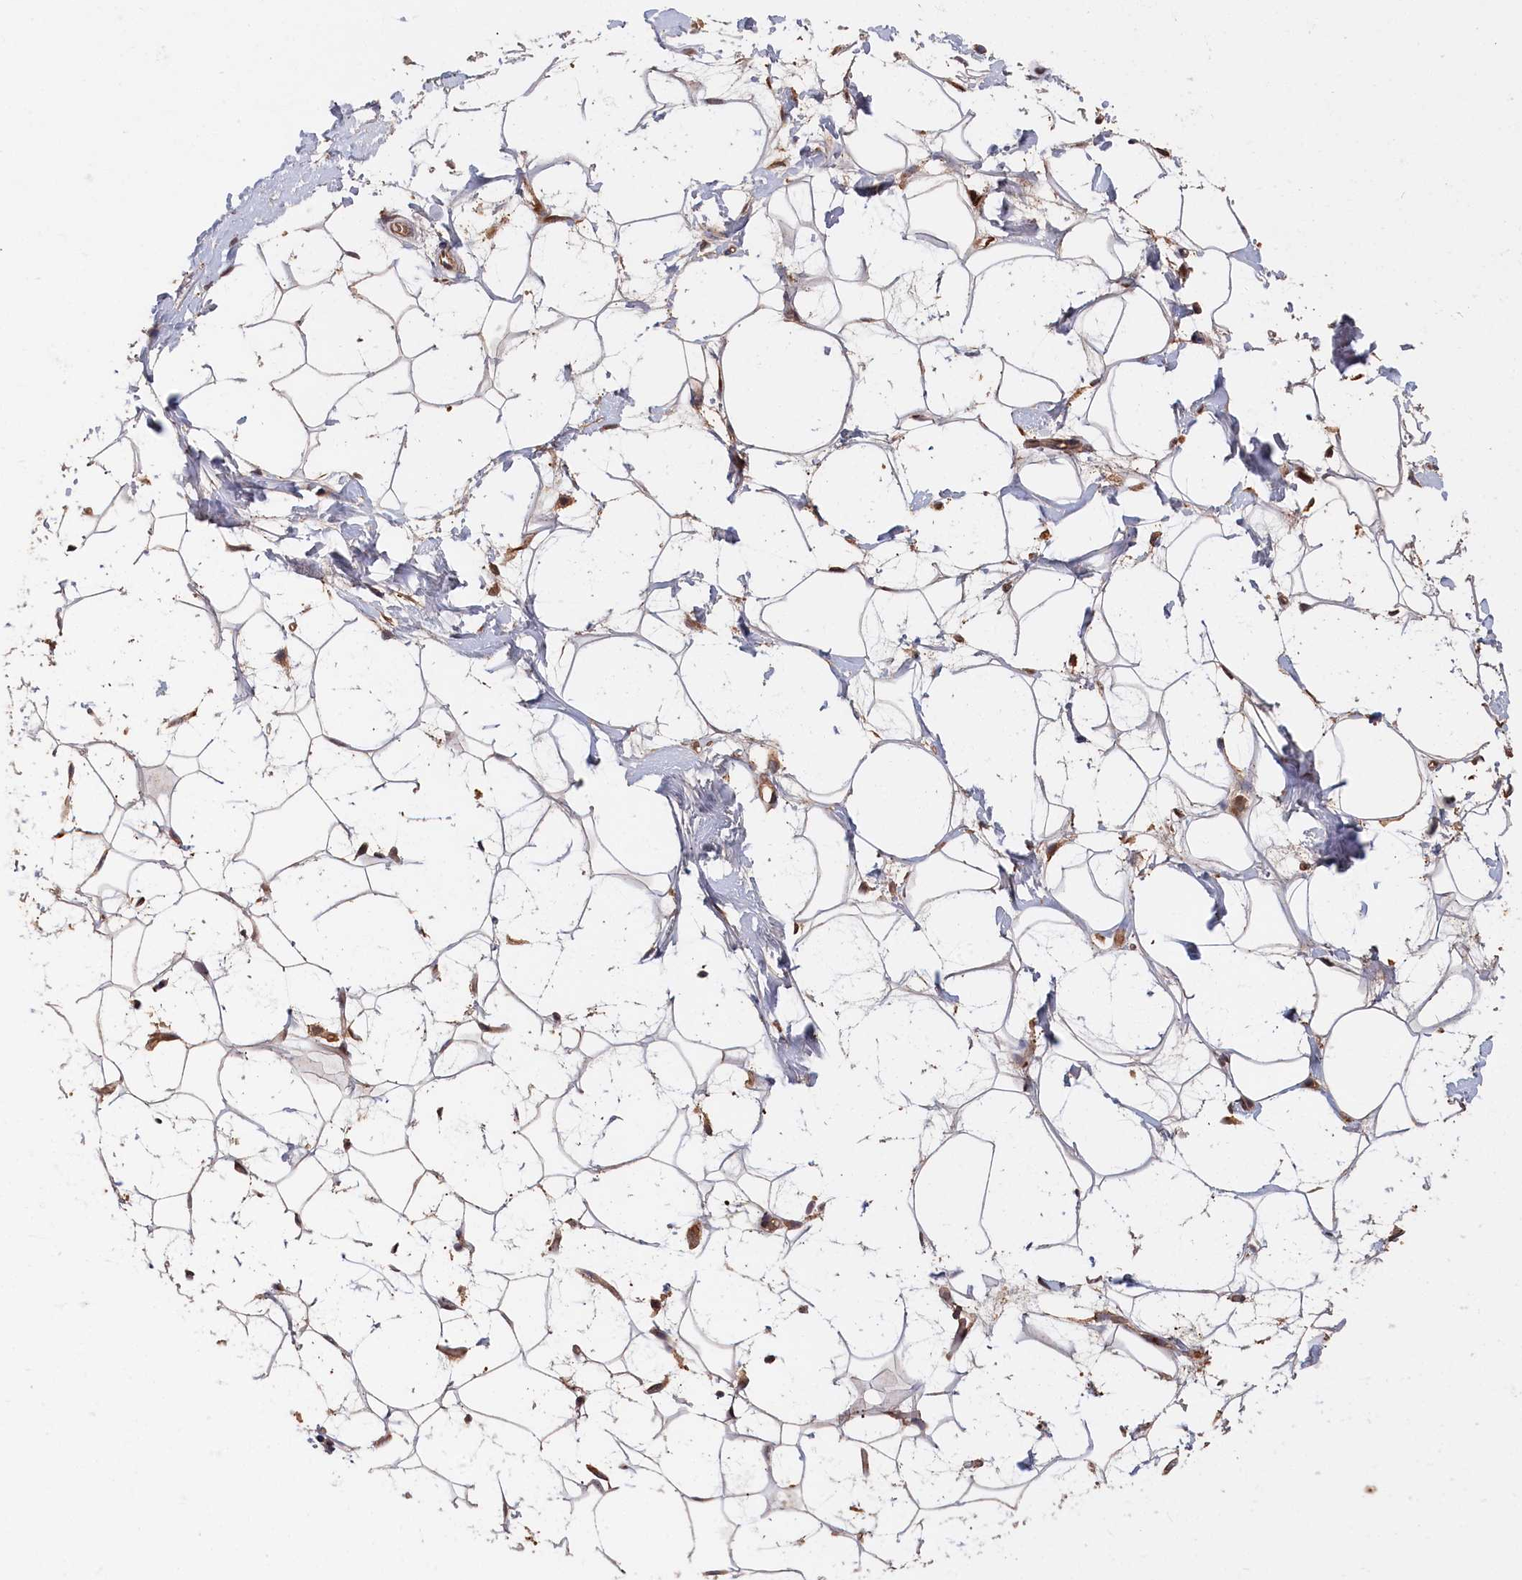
{"staining": {"intensity": "weak", "quantity": "25%-75%", "location": "cytoplasmic/membranous"}, "tissue": "adipose tissue", "cell_type": "Adipocytes", "image_type": "normal", "snomed": [{"axis": "morphology", "description": "Normal tissue, NOS"}, {"axis": "topography", "description": "Breast"}], "caption": "Human adipose tissue stained with a brown dye exhibits weak cytoplasmic/membranous positive staining in about 25%-75% of adipocytes.", "gene": "RMI2", "patient": {"sex": "female", "age": 26}}